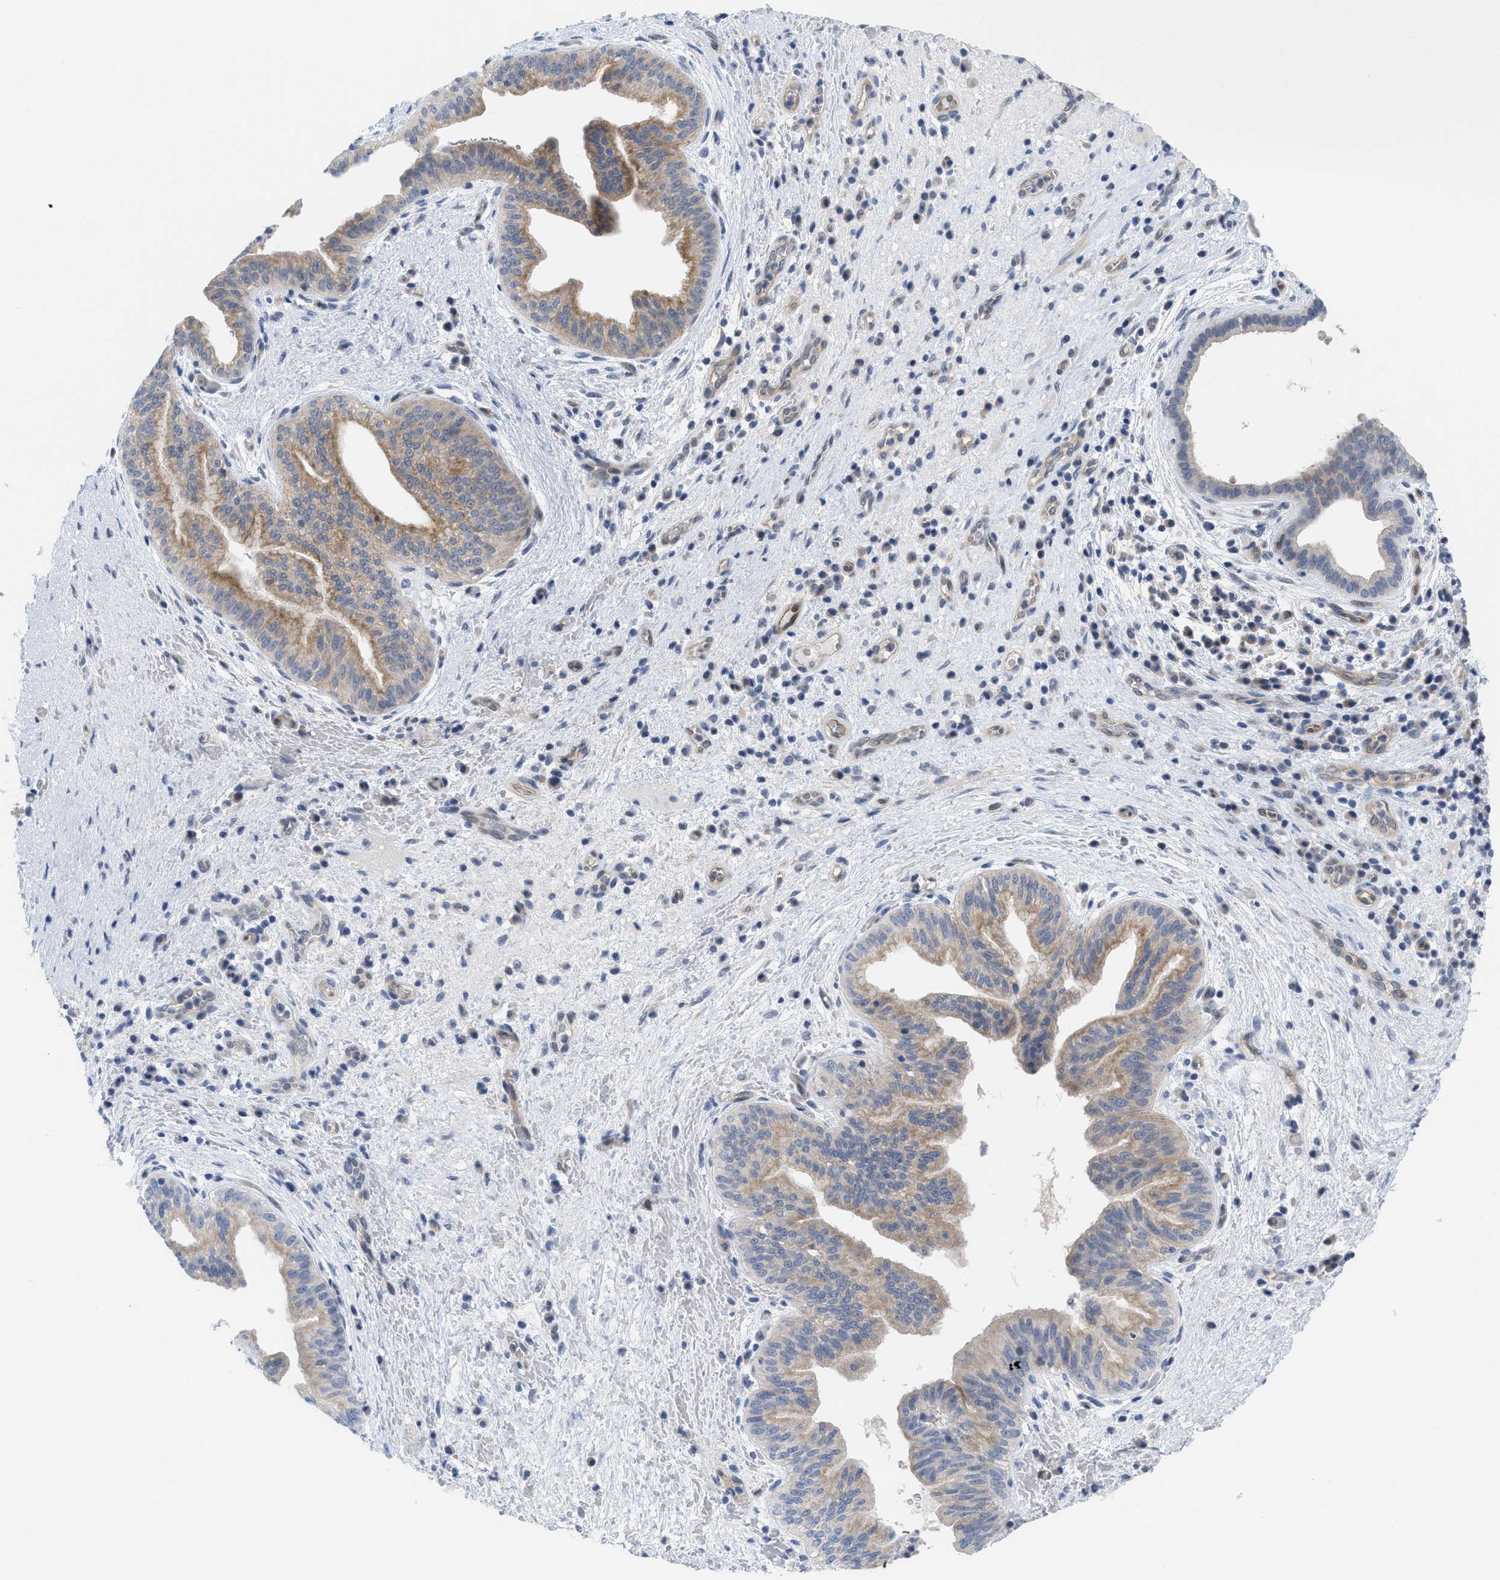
{"staining": {"intensity": "weak", "quantity": "25%-75%", "location": "cytoplasmic/membranous"}, "tissue": "liver cancer", "cell_type": "Tumor cells", "image_type": "cancer", "snomed": [{"axis": "morphology", "description": "Cholangiocarcinoma"}, {"axis": "topography", "description": "Liver"}], "caption": "A brown stain shows weak cytoplasmic/membranous expression of a protein in human liver cholangiocarcinoma tumor cells.", "gene": "LDAF1", "patient": {"sex": "female", "age": 38}}